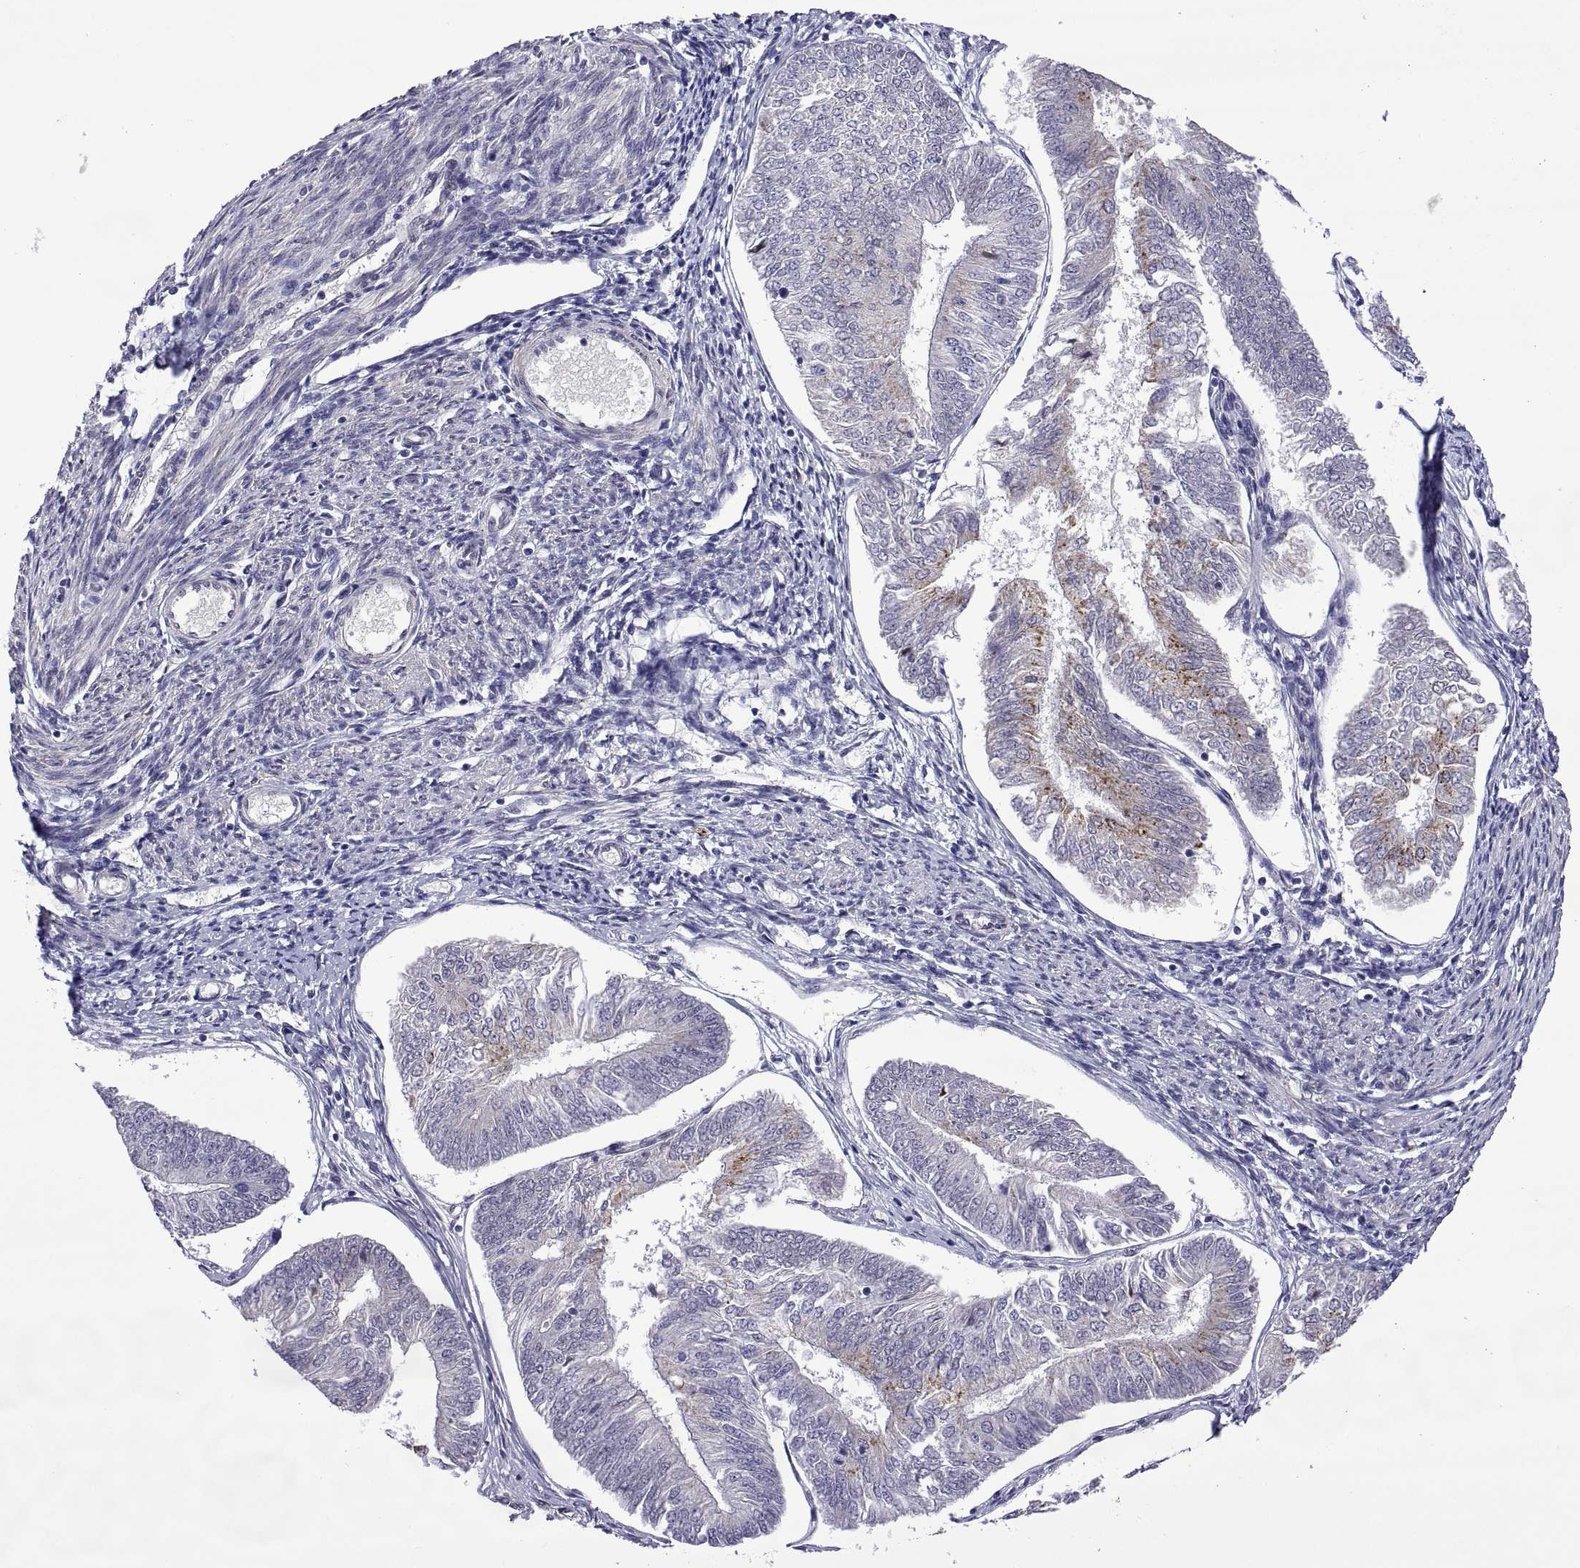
{"staining": {"intensity": "negative", "quantity": "none", "location": "none"}, "tissue": "endometrial cancer", "cell_type": "Tumor cells", "image_type": "cancer", "snomed": [{"axis": "morphology", "description": "Adenocarcinoma, NOS"}, {"axis": "topography", "description": "Endometrium"}], "caption": "Tumor cells are negative for brown protein staining in endometrial cancer.", "gene": "NR4A1", "patient": {"sex": "female", "age": 58}}